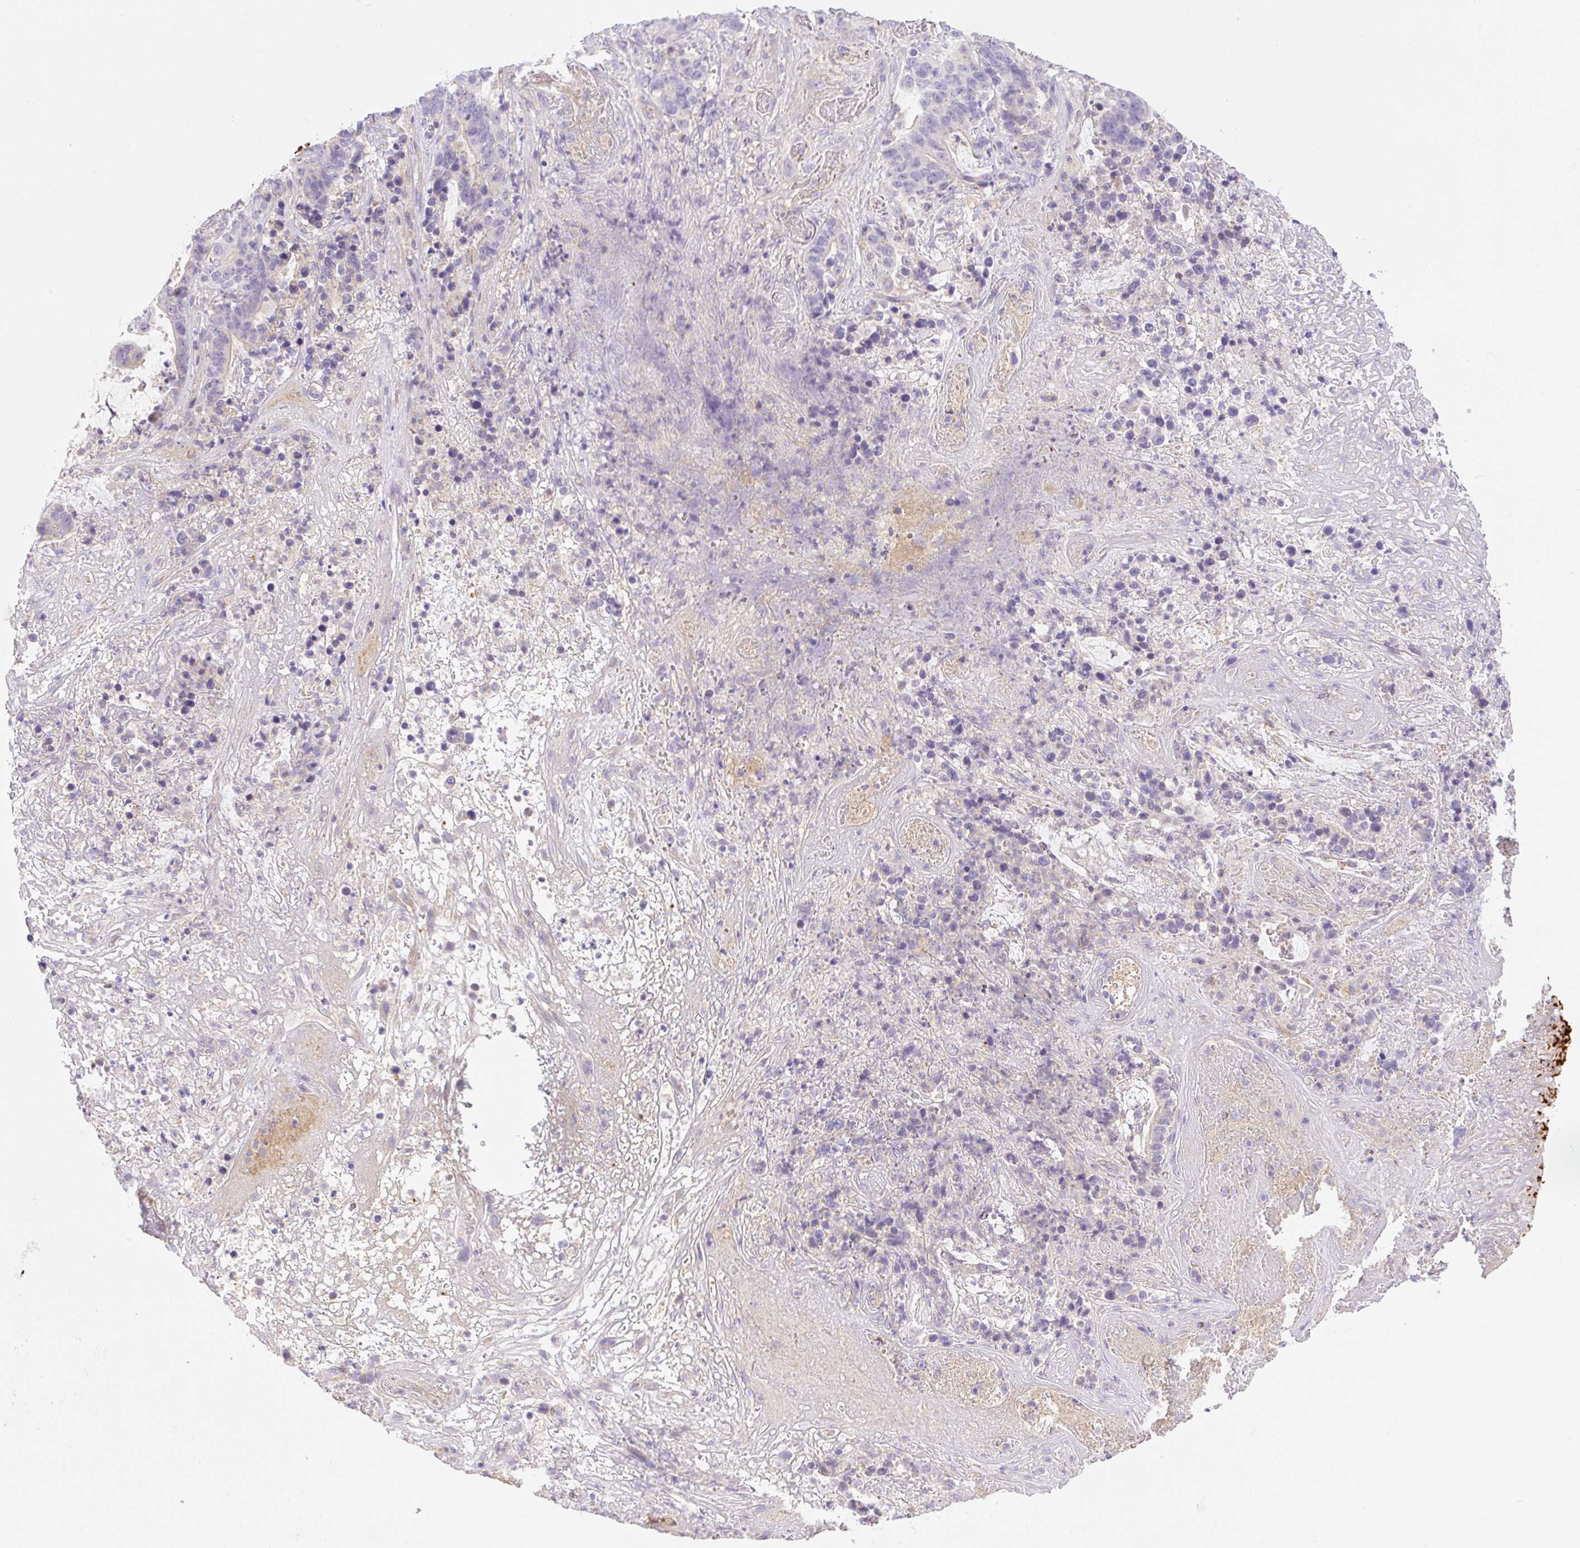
{"staining": {"intensity": "negative", "quantity": "none", "location": "none"}, "tissue": "stomach cancer", "cell_type": "Tumor cells", "image_type": "cancer", "snomed": [{"axis": "morphology", "description": "Normal tissue, NOS"}, {"axis": "morphology", "description": "Adenocarcinoma, NOS"}, {"axis": "topography", "description": "Stomach"}], "caption": "This micrograph is of adenocarcinoma (stomach) stained with immunohistochemistry (IHC) to label a protein in brown with the nuclei are counter-stained blue. There is no positivity in tumor cells.", "gene": "DENND5A", "patient": {"sex": "female", "age": 64}}